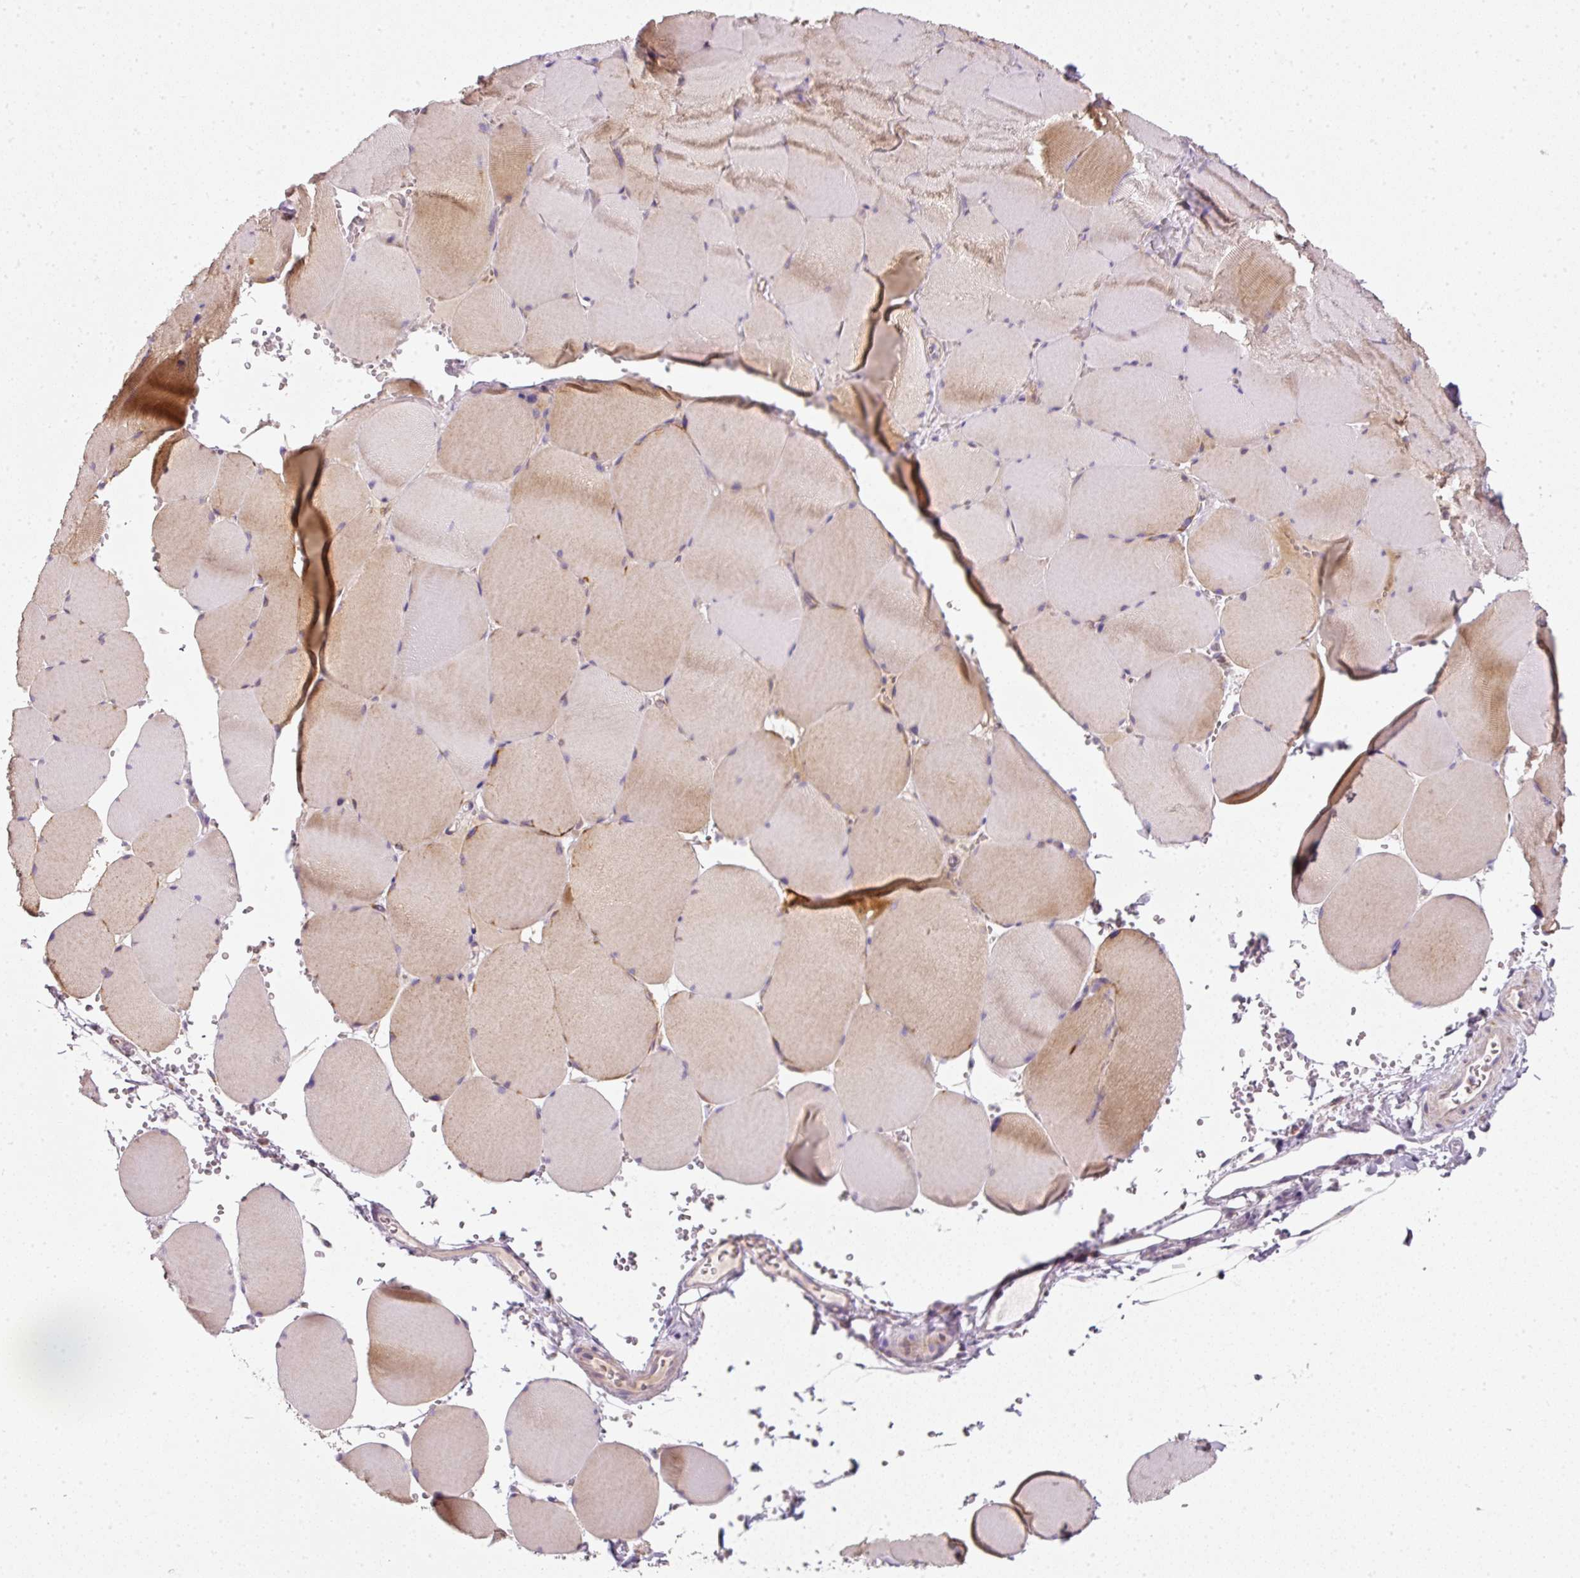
{"staining": {"intensity": "moderate", "quantity": "<25%", "location": "cytoplasmic/membranous"}, "tissue": "skeletal muscle", "cell_type": "Myocytes", "image_type": "normal", "snomed": [{"axis": "morphology", "description": "Normal tissue, NOS"}, {"axis": "topography", "description": "Skeletal muscle"}, {"axis": "topography", "description": "Head-Neck"}], "caption": "Protein expression analysis of unremarkable human skeletal muscle reveals moderate cytoplasmic/membranous positivity in approximately <25% of myocytes. Ihc stains the protein in brown and the nuclei are stained blue.", "gene": "NDUFA1", "patient": {"sex": "male", "age": 66}}